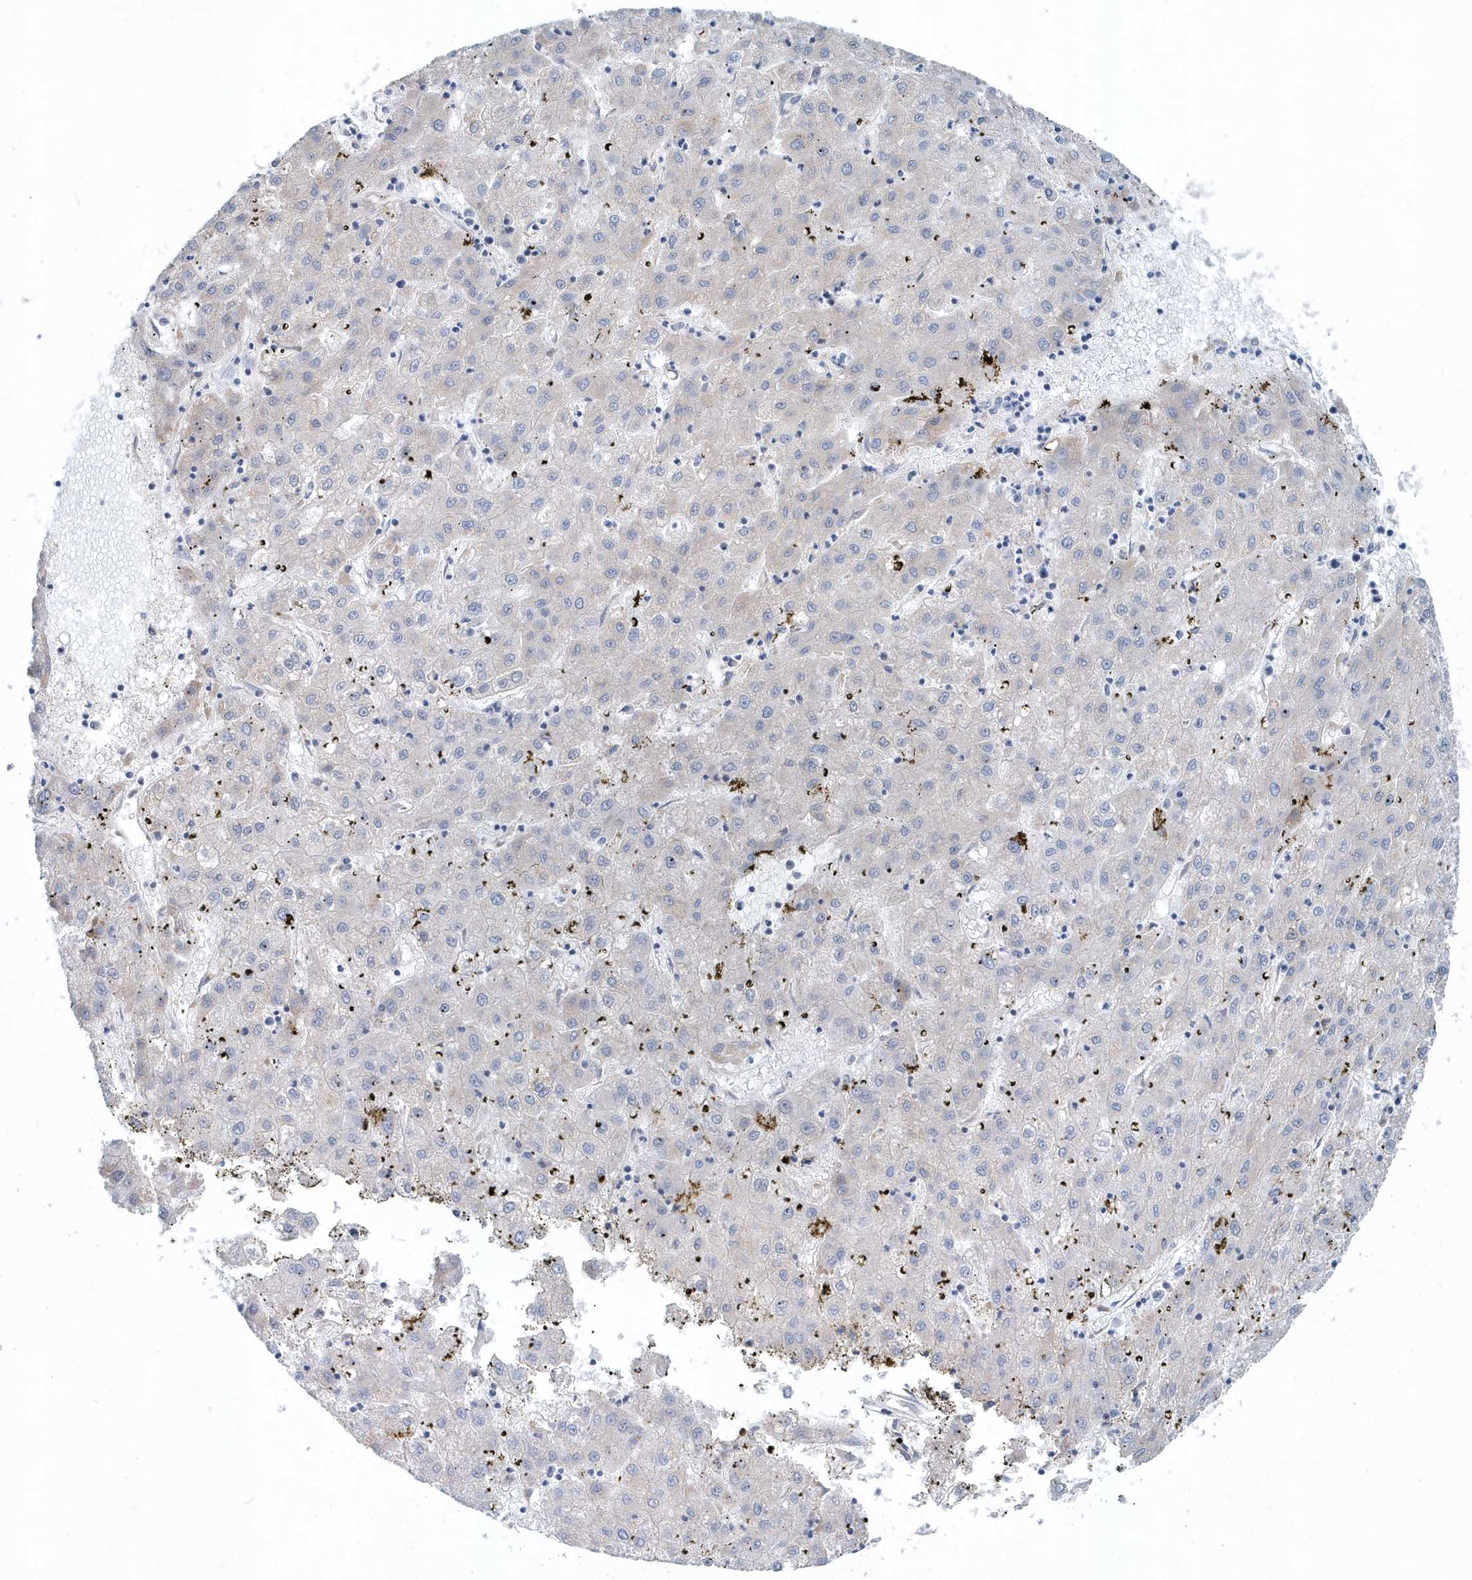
{"staining": {"intensity": "negative", "quantity": "none", "location": "none"}, "tissue": "liver cancer", "cell_type": "Tumor cells", "image_type": "cancer", "snomed": [{"axis": "morphology", "description": "Carcinoma, Hepatocellular, NOS"}, {"axis": "topography", "description": "Liver"}], "caption": "There is no significant staining in tumor cells of liver cancer (hepatocellular carcinoma).", "gene": "PFN2", "patient": {"sex": "male", "age": 72}}